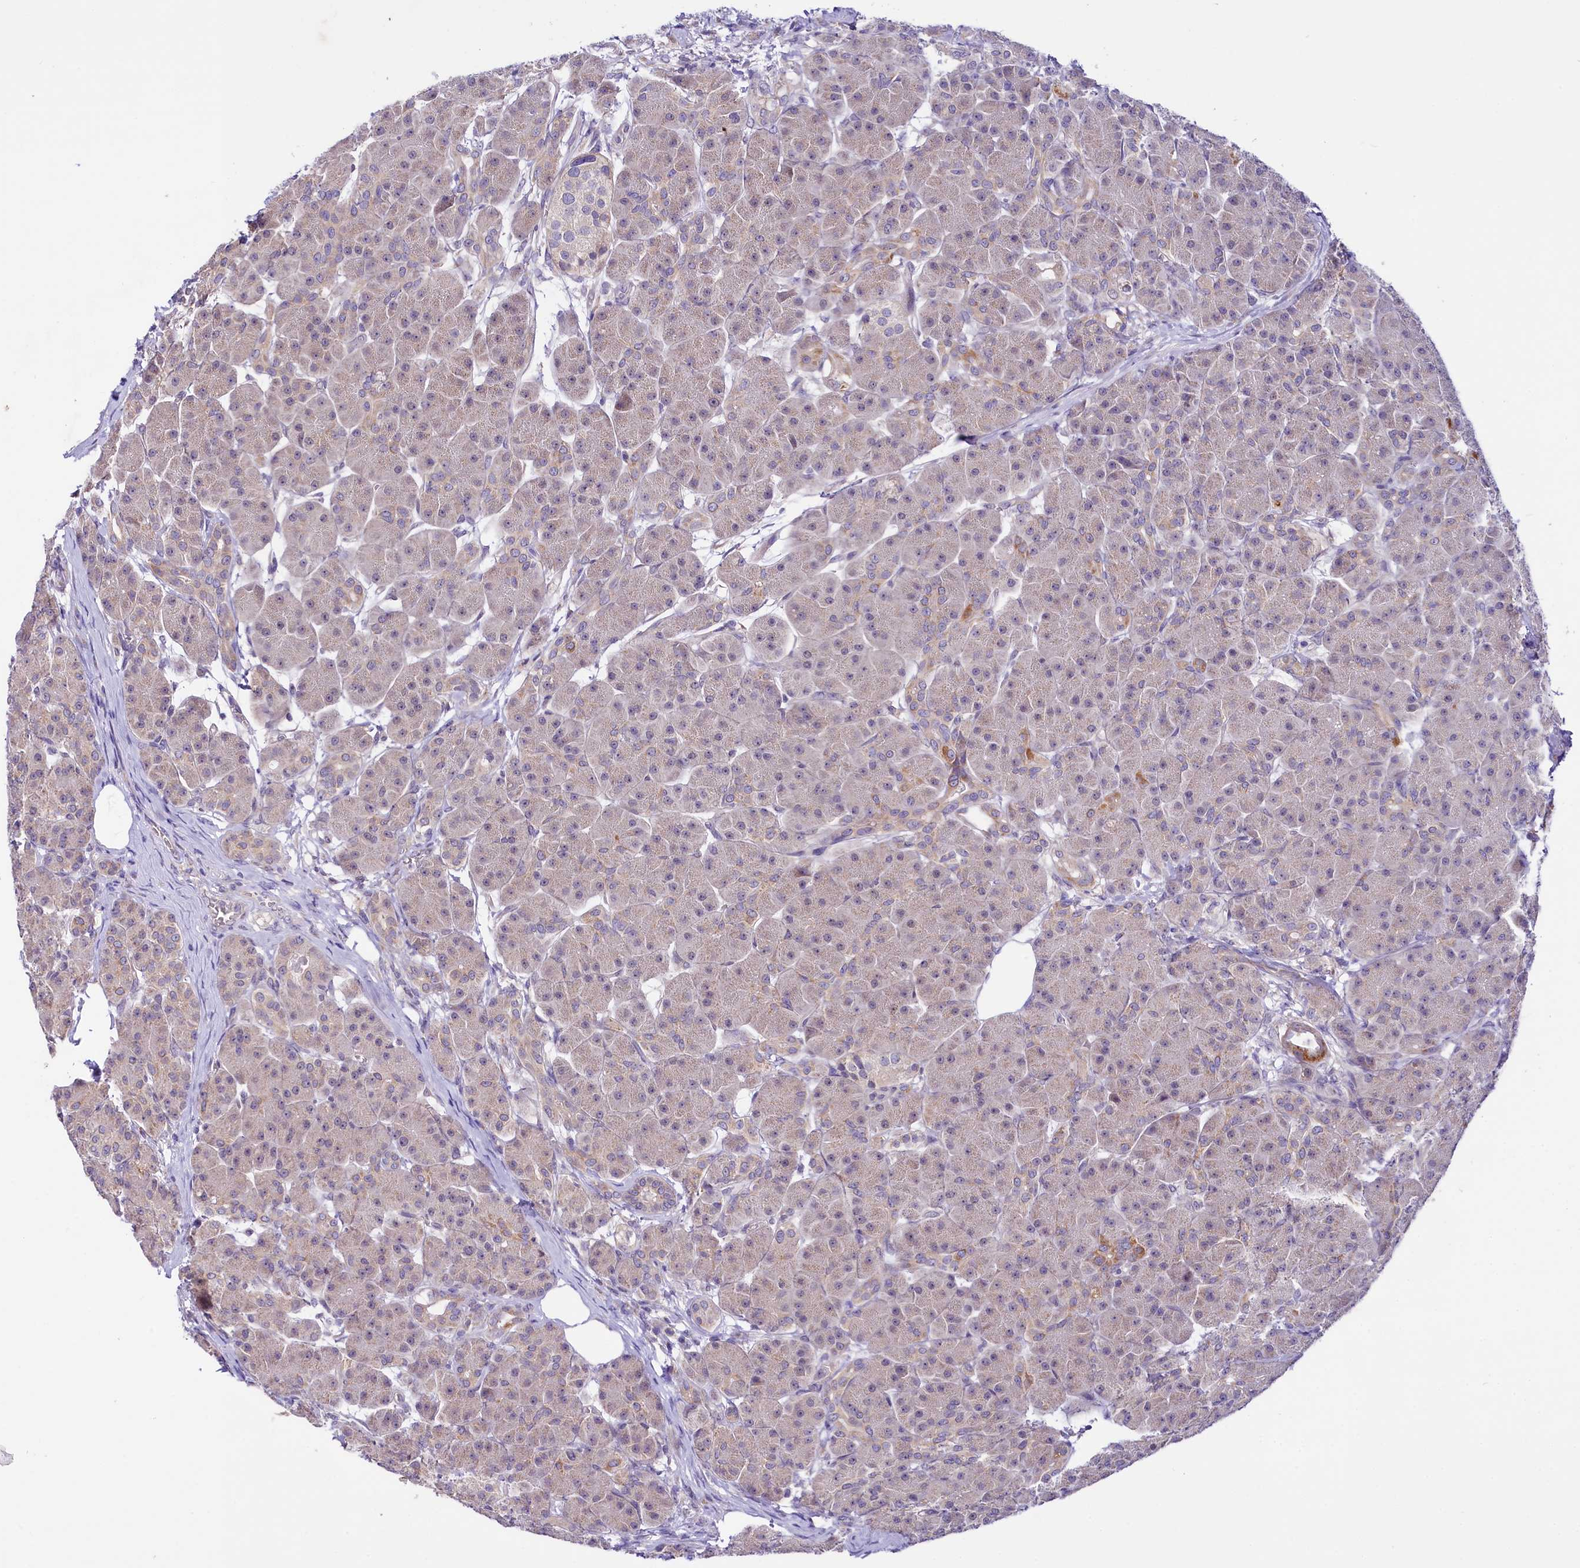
{"staining": {"intensity": "strong", "quantity": "<25%", "location": "cytoplasmic/membranous"}, "tissue": "pancreas", "cell_type": "Exocrine glandular cells", "image_type": "normal", "snomed": [{"axis": "morphology", "description": "Normal tissue, NOS"}, {"axis": "topography", "description": "Pancreas"}], "caption": "Strong cytoplasmic/membranous staining is present in about <25% of exocrine glandular cells in unremarkable pancreas. (Brightfield microscopy of DAB IHC at high magnification).", "gene": "CEP295", "patient": {"sex": "male", "age": 63}}